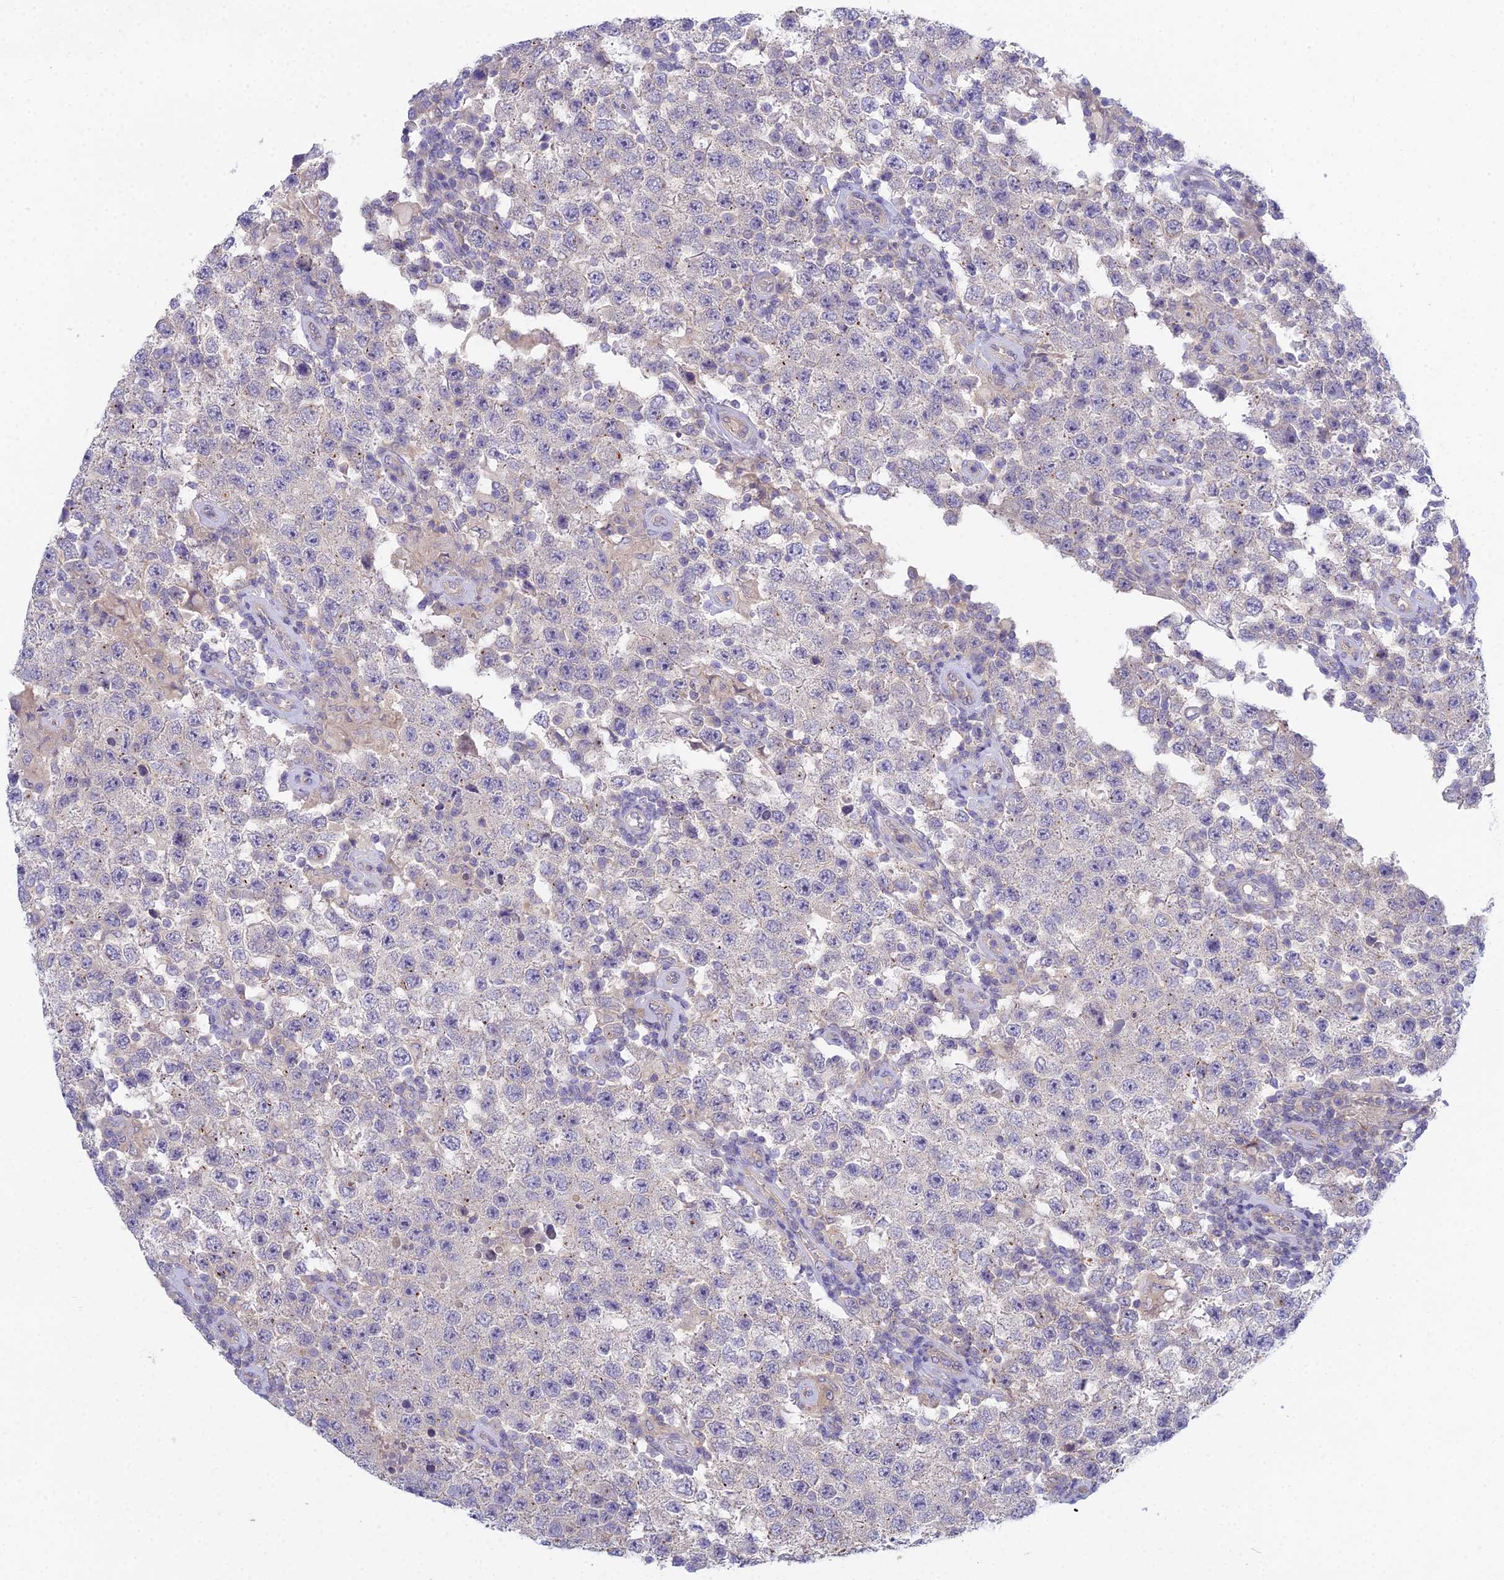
{"staining": {"intensity": "negative", "quantity": "none", "location": "none"}, "tissue": "testis cancer", "cell_type": "Tumor cells", "image_type": "cancer", "snomed": [{"axis": "morphology", "description": "Normal tissue, NOS"}, {"axis": "morphology", "description": "Urothelial carcinoma, High grade"}, {"axis": "morphology", "description": "Seminoma, NOS"}, {"axis": "morphology", "description": "Carcinoma, Embryonal, NOS"}, {"axis": "topography", "description": "Urinary bladder"}, {"axis": "topography", "description": "Testis"}], "caption": "This image is of testis urothelial carcinoma (high-grade) stained with immunohistochemistry to label a protein in brown with the nuclei are counter-stained blue. There is no positivity in tumor cells. Brightfield microscopy of IHC stained with DAB (3,3'-diaminobenzidine) (brown) and hematoxylin (blue), captured at high magnification.", "gene": "METTL26", "patient": {"sex": "male", "age": 41}}